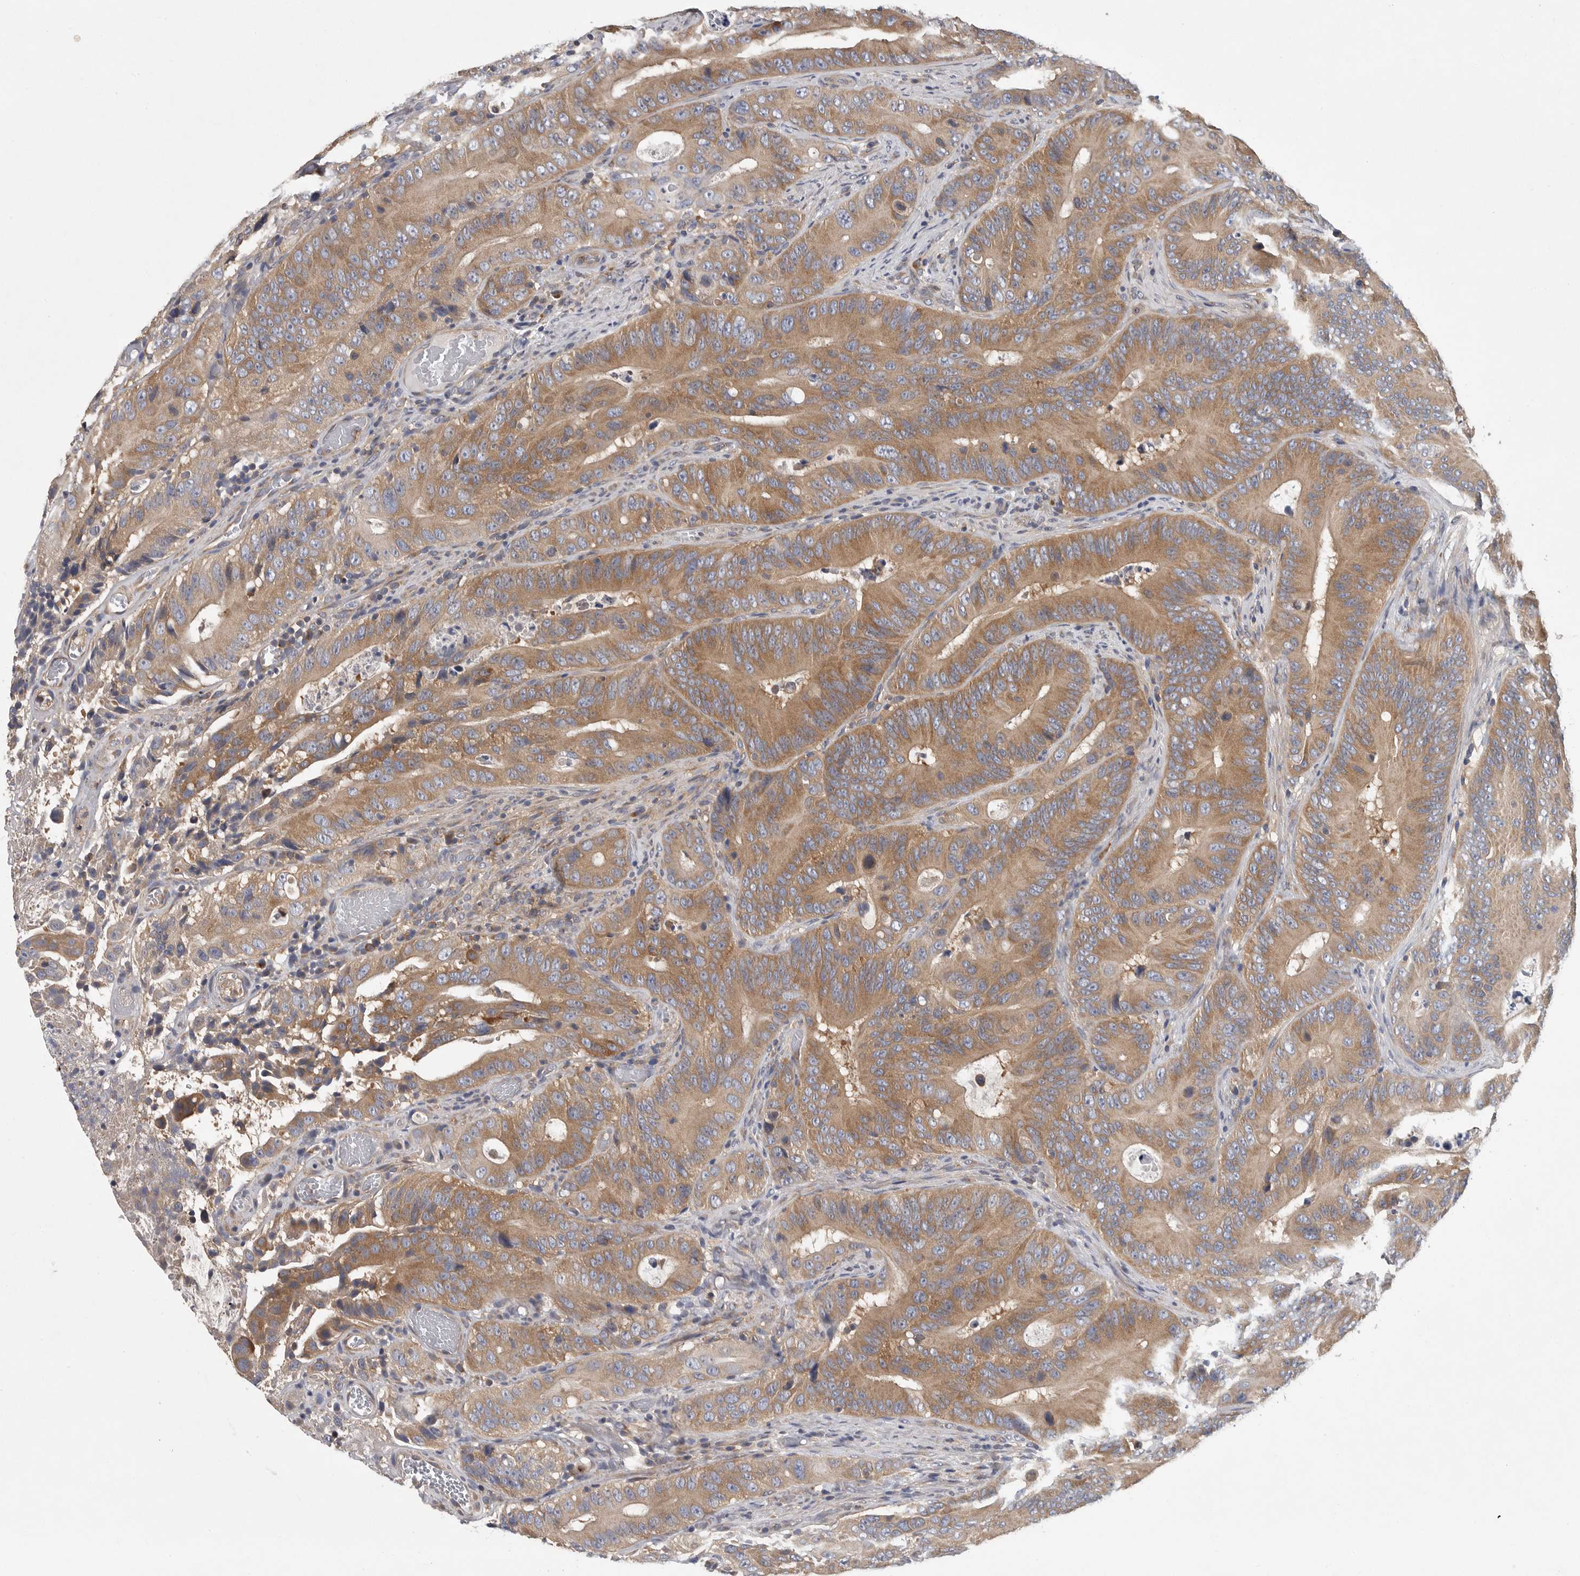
{"staining": {"intensity": "moderate", "quantity": "25%-75%", "location": "cytoplasmic/membranous"}, "tissue": "colorectal cancer", "cell_type": "Tumor cells", "image_type": "cancer", "snomed": [{"axis": "morphology", "description": "Adenocarcinoma, NOS"}, {"axis": "topography", "description": "Colon"}], "caption": "This image reveals immunohistochemistry staining of human colorectal cancer, with medium moderate cytoplasmic/membranous positivity in approximately 25%-75% of tumor cells.", "gene": "OXR1", "patient": {"sex": "male", "age": 83}}